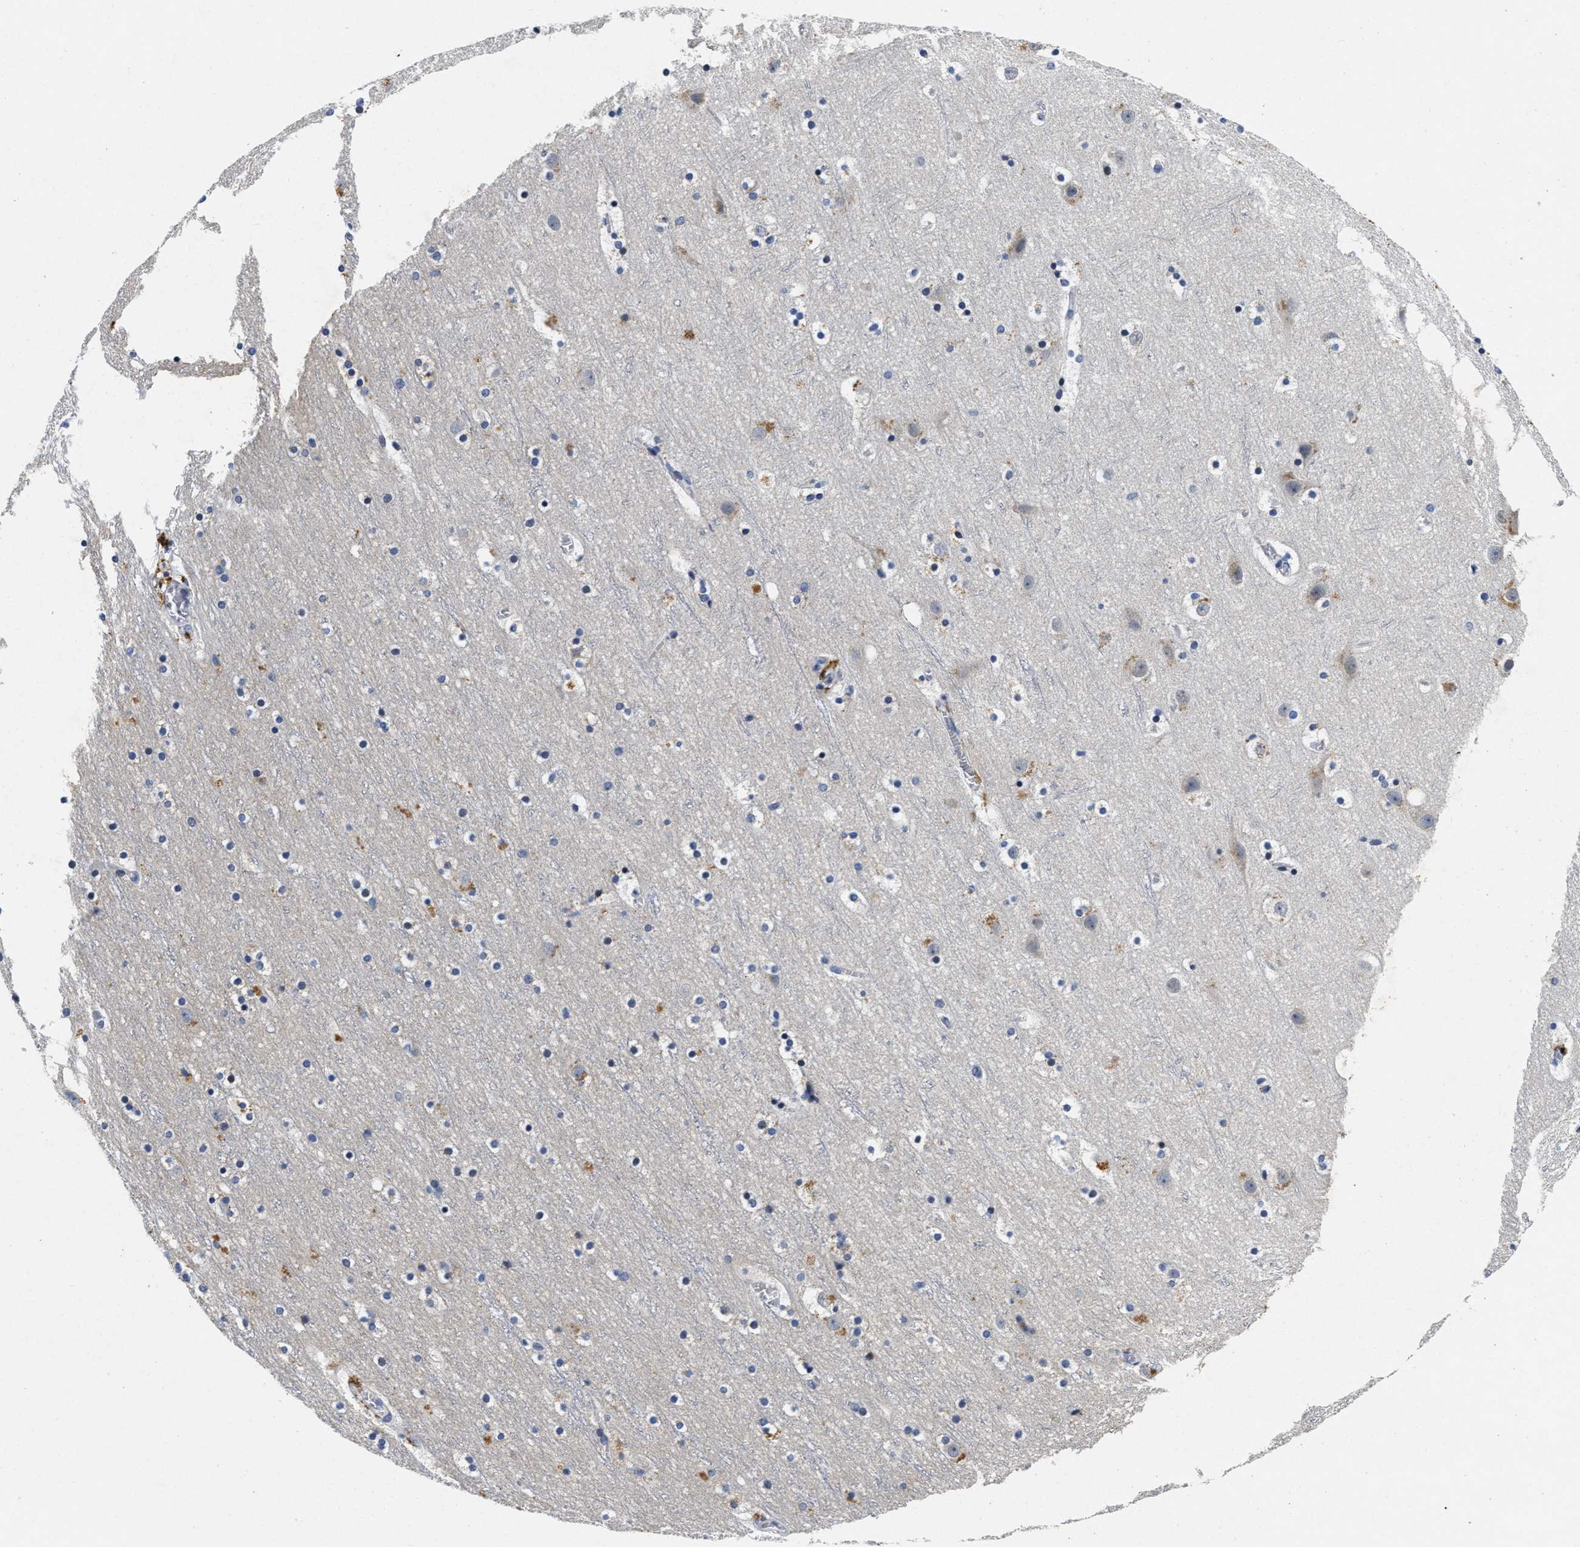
{"staining": {"intensity": "negative", "quantity": "none", "location": "none"}, "tissue": "cerebral cortex", "cell_type": "Endothelial cells", "image_type": "normal", "snomed": [{"axis": "morphology", "description": "Normal tissue, NOS"}, {"axis": "topography", "description": "Cerebral cortex"}], "caption": "IHC of benign human cerebral cortex reveals no staining in endothelial cells. (Stains: DAB (3,3'-diaminobenzidine) IHC with hematoxylin counter stain, Microscopy: brightfield microscopy at high magnification).", "gene": "LAD1", "patient": {"sex": "male", "age": 45}}